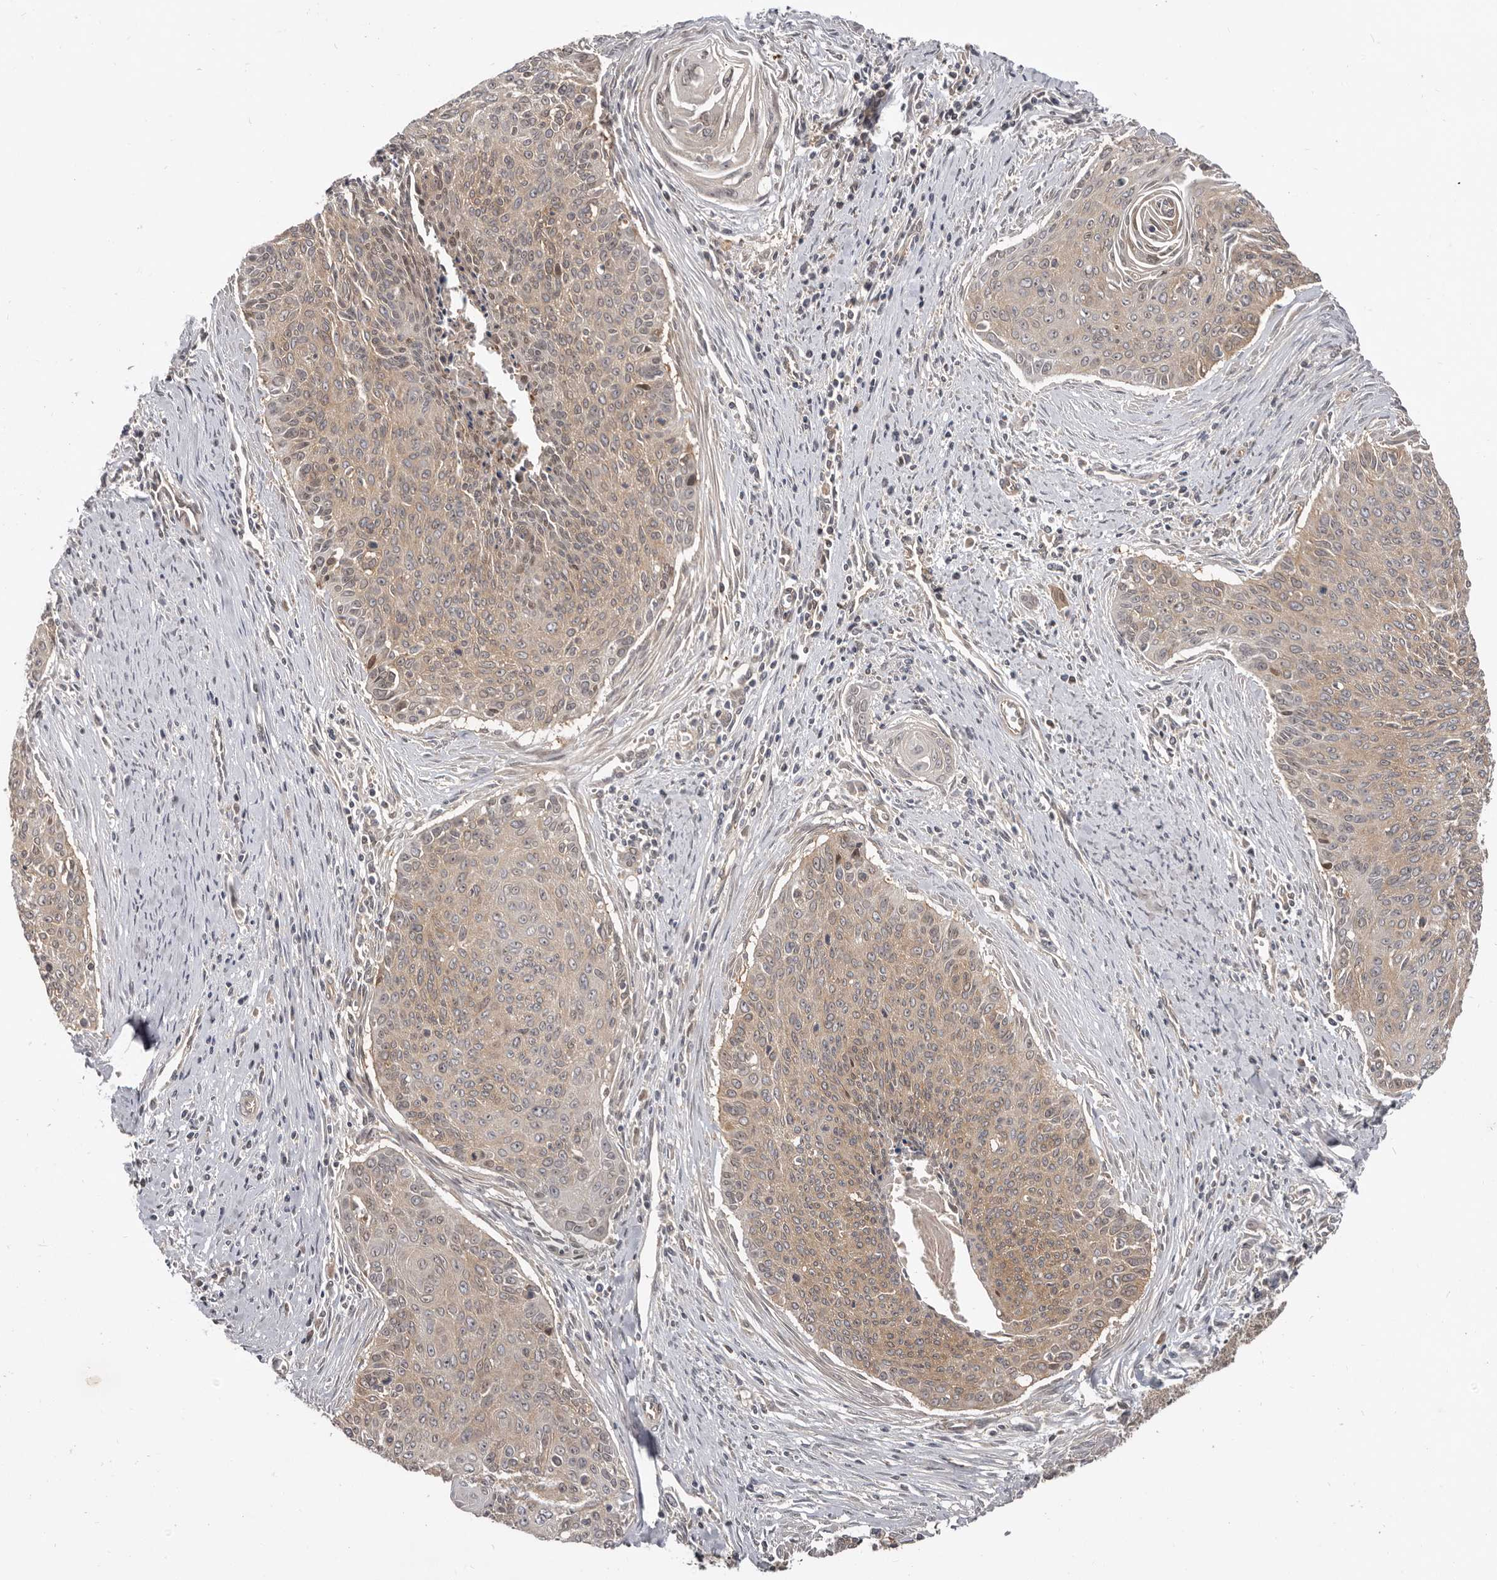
{"staining": {"intensity": "moderate", "quantity": ">75%", "location": "cytoplasmic/membranous"}, "tissue": "cervical cancer", "cell_type": "Tumor cells", "image_type": "cancer", "snomed": [{"axis": "morphology", "description": "Squamous cell carcinoma, NOS"}, {"axis": "topography", "description": "Cervix"}], "caption": "The histopathology image exhibits staining of squamous cell carcinoma (cervical), revealing moderate cytoplasmic/membranous protein staining (brown color) within tumor cells.", "gene": "BAD", "patient": {"sex": "female", "age": 55}}